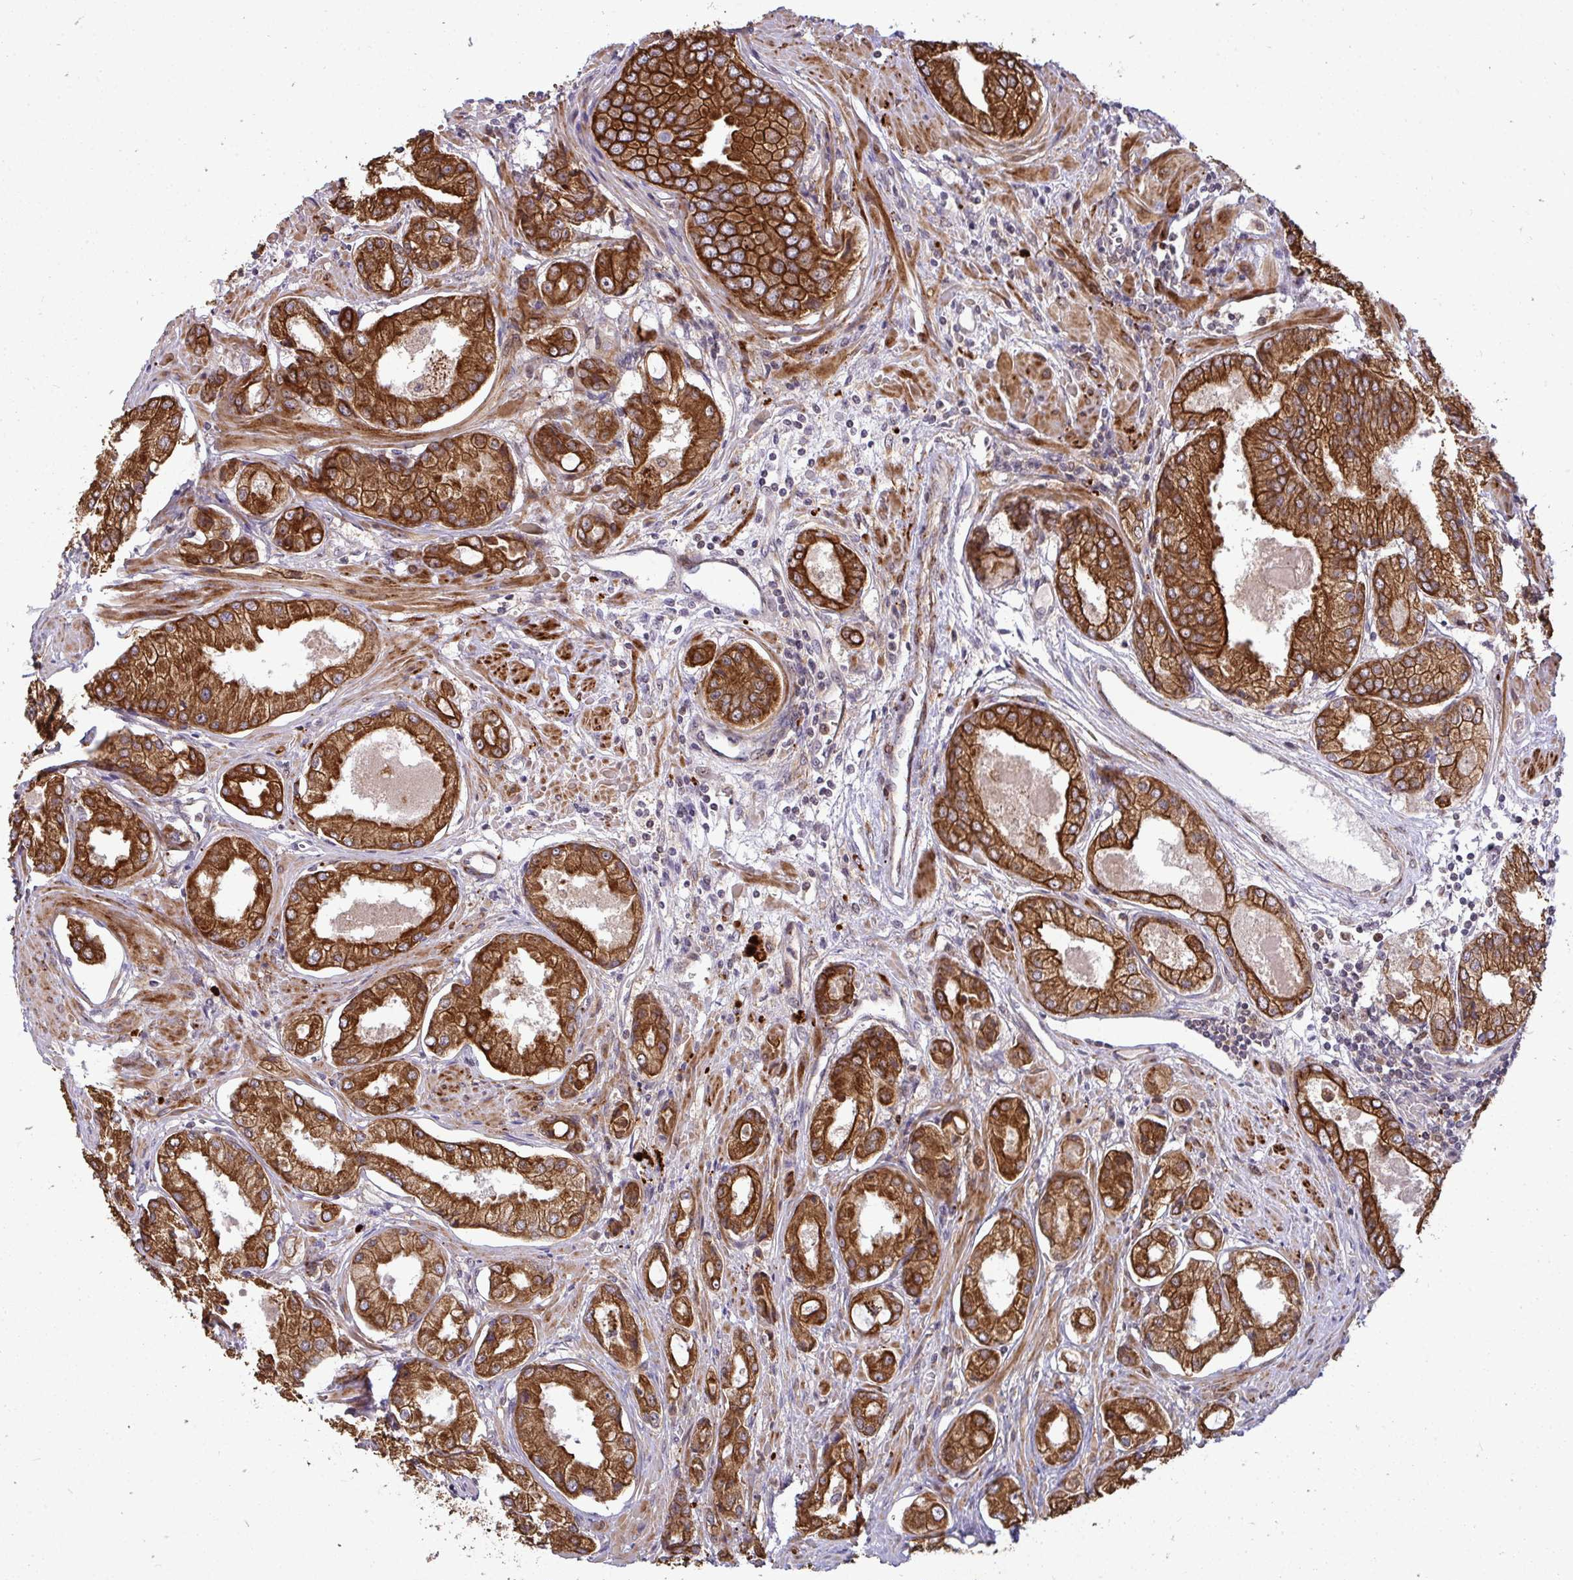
{"staining": {"intensity": "strong", "quantity": ">75%", "location": "cytoplasmic/membranous"}, "tissue": "prostate cancer", "cell_type": "Tumor cells", "image_type": "cancer", "snomed": [{"axis": "morphology", "description": "Adenocarcinoma, Low grade"}, {"axis": "topography", "description": "Prostate"}], "caption": "There is high levels of strong cytoplasmic/membranous expression in tumor cells of prostate low-grade adenocarcinoma, as demonstrated by immunohistochemical staining (brown color).", "gene": "TRIM44", "patient": {"sex": "male", "age": 68}}